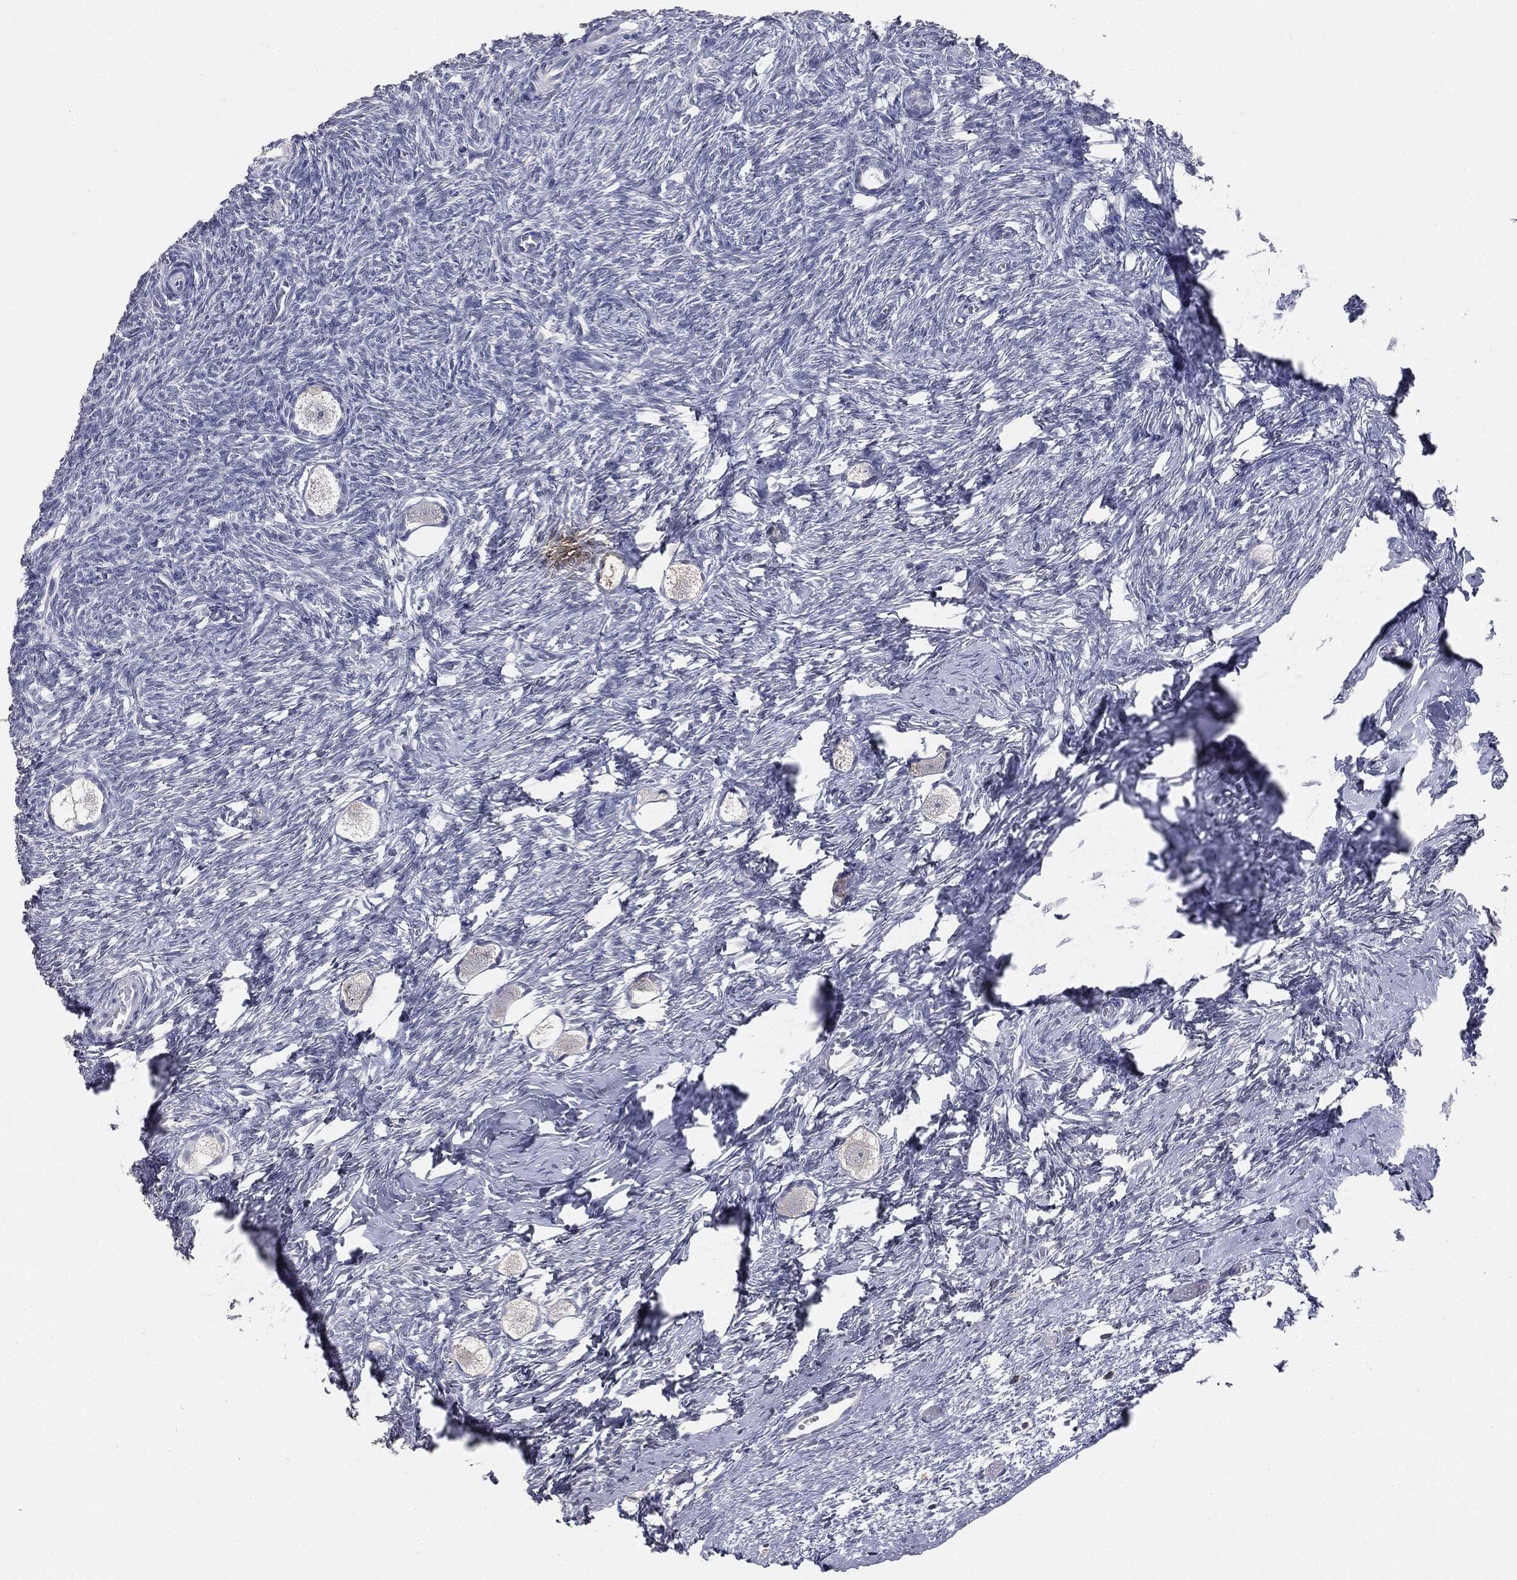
{"staining": {"intensity": "negative", "quantity": "none", "location": "none"}, "tissue": "ovary", "cell_type": "Follicle cells", "image_type": "normal", "snomed": [{"axis": "morphology", "description": "Normal tissue, NOS"}, {"axis": "topography", "description": "Ovary"}], "caption": "Immunohistochemistry (IHC) photomicrograph of normal human ovary stained for a protein (brown), which demonstrates no expression in follicle cells.", "gene": "SLC2A2", "patient": {"sex": "female", "age": 27}}